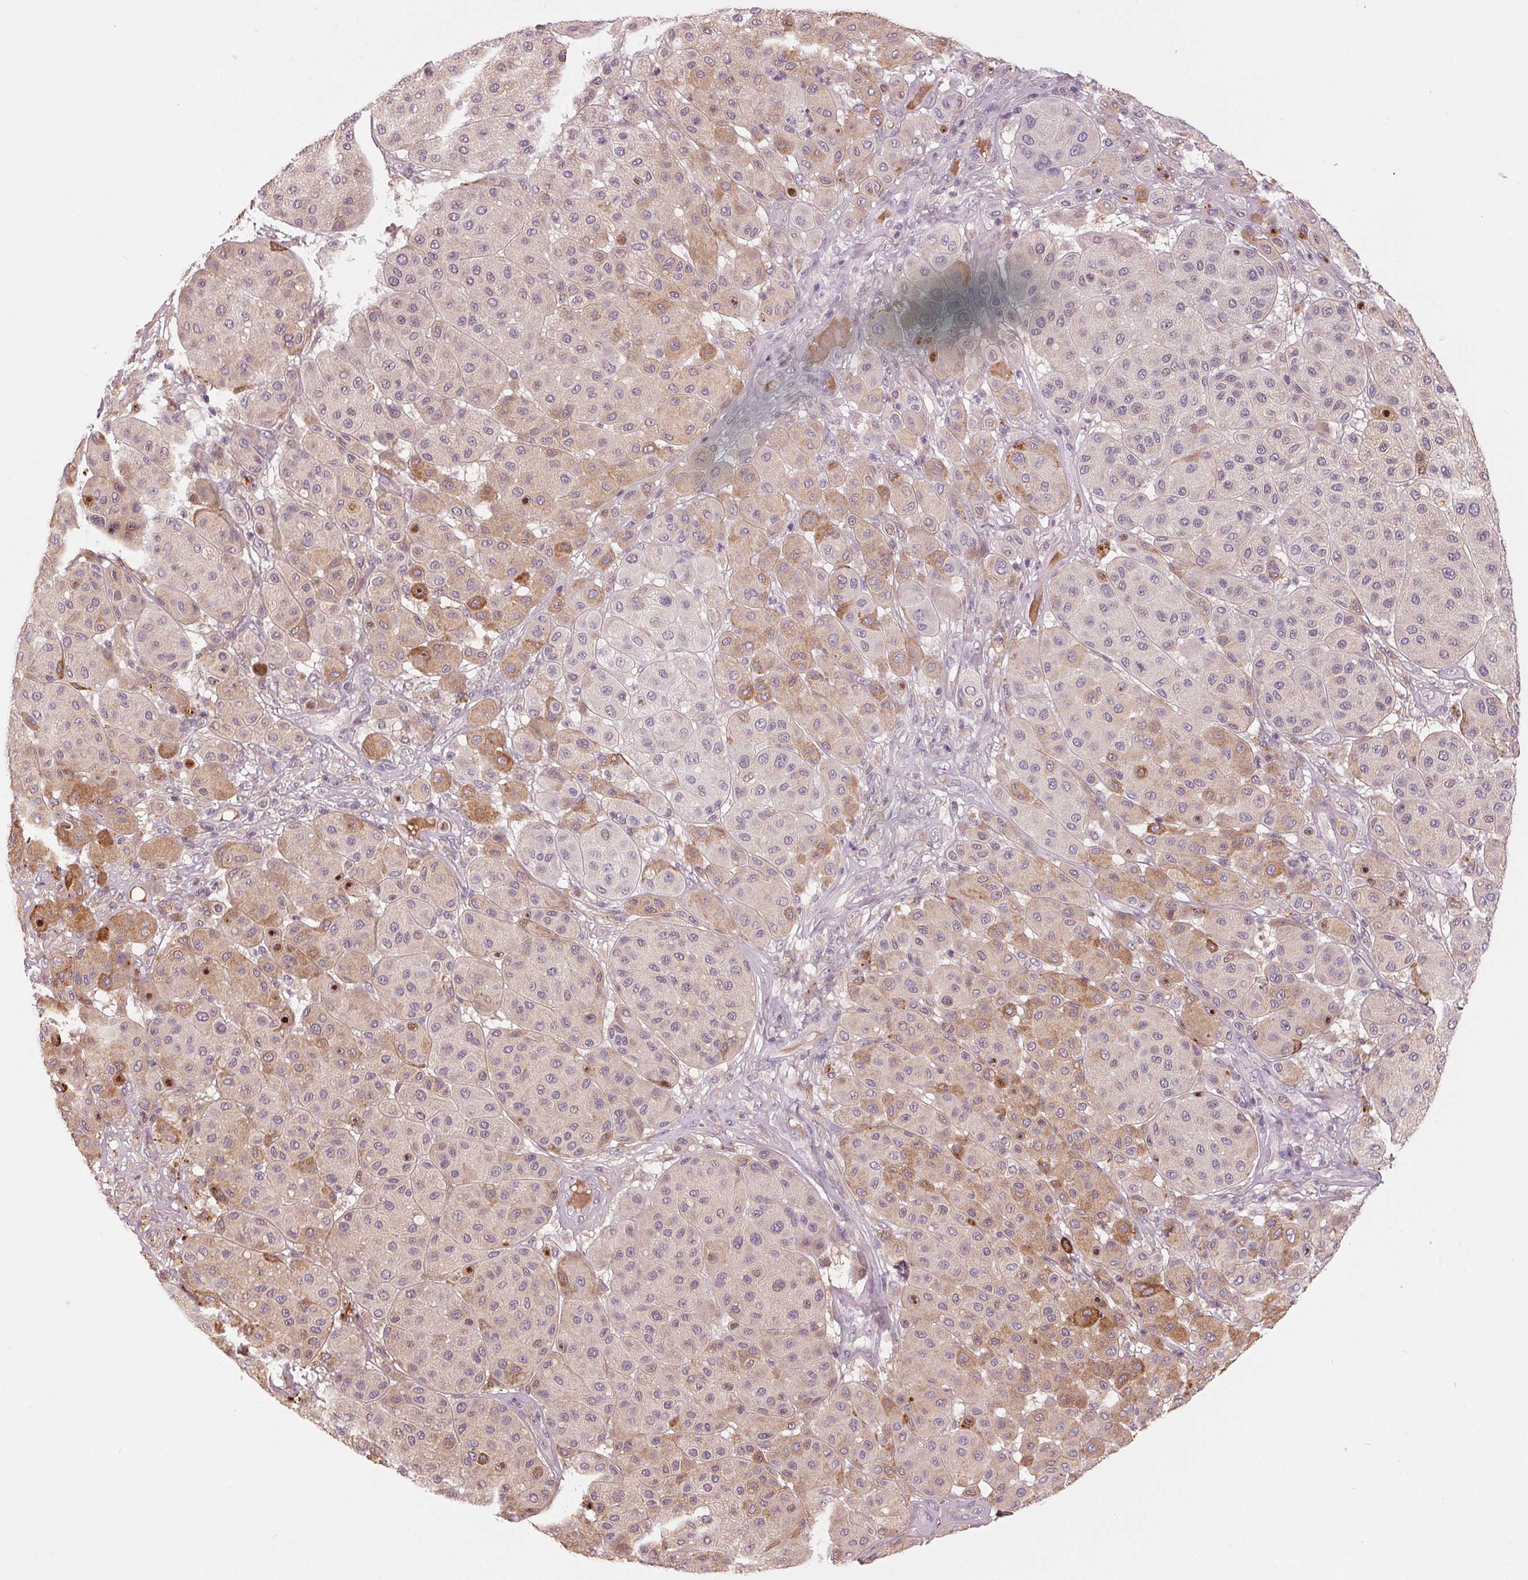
{"staining": {"intensity": "moderate", "quantity": "25%-75%", "location": "cytoplasmic/membranous"}, "tissue": "melanoma", "cell_type": "Tumor cells", "image_type": "cancer", "snomed": [{"axis": "morphology", "description": "Malignant melanoma, Metastatic site"}, {"axis": "topography", "description": "Smooth muscle"}], "caption": "Malignant melanoma (metastatic site) stained with DAB (3,3'-diaminobenzidine) IHC demonstrates medium levels of moderate cytoplasmic/membranous staining in about 25%-75% of tumor cells.", "gene": "ZNF605", "patient": {"sex": "male", "age": 41}}